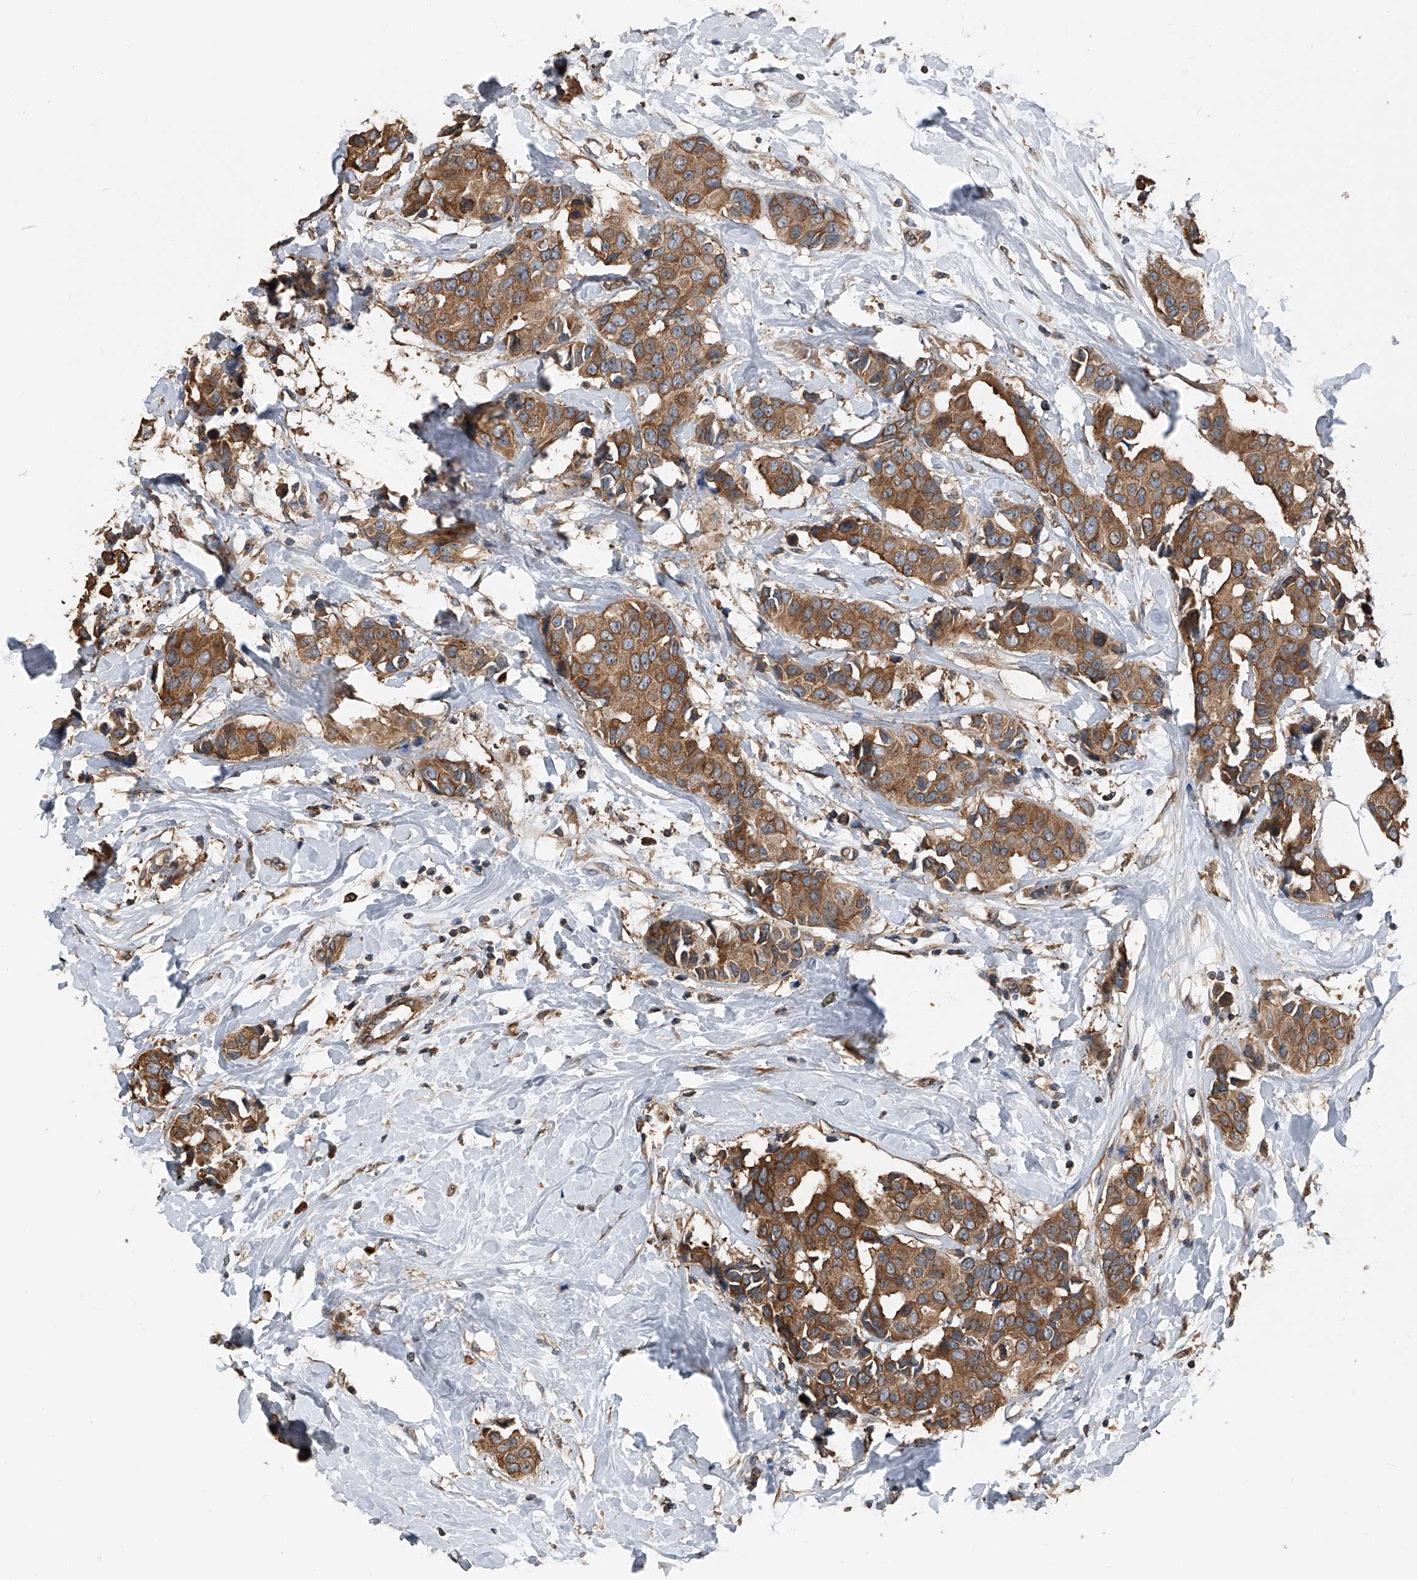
{"staining": {"intensity": "moderate", "quantity": ">75%", "location": "cytoplasmic/membranous"}, "tissue": "breast cancer", "cell_type": "Tumor cells", "image_type": "cancer", "snomed": [{"axis": "morphology", "description": "Normal tissue, NOS"}, {"axis": "morphology", "description": "Duct carcinoma"}, {"axis": "topography", "description": "Breast"}], "caption": "Infiltrating ductal carcinoma (breast) stained with DAB (3,3'-diaminobenzidine) immunohistochemistry reveals medium levels of moderate cytoplasmic/membranous expression in about >75% of tumor cells.", "gene": "KCNJ2", "patient": {"sex": "female", "age": 39}}